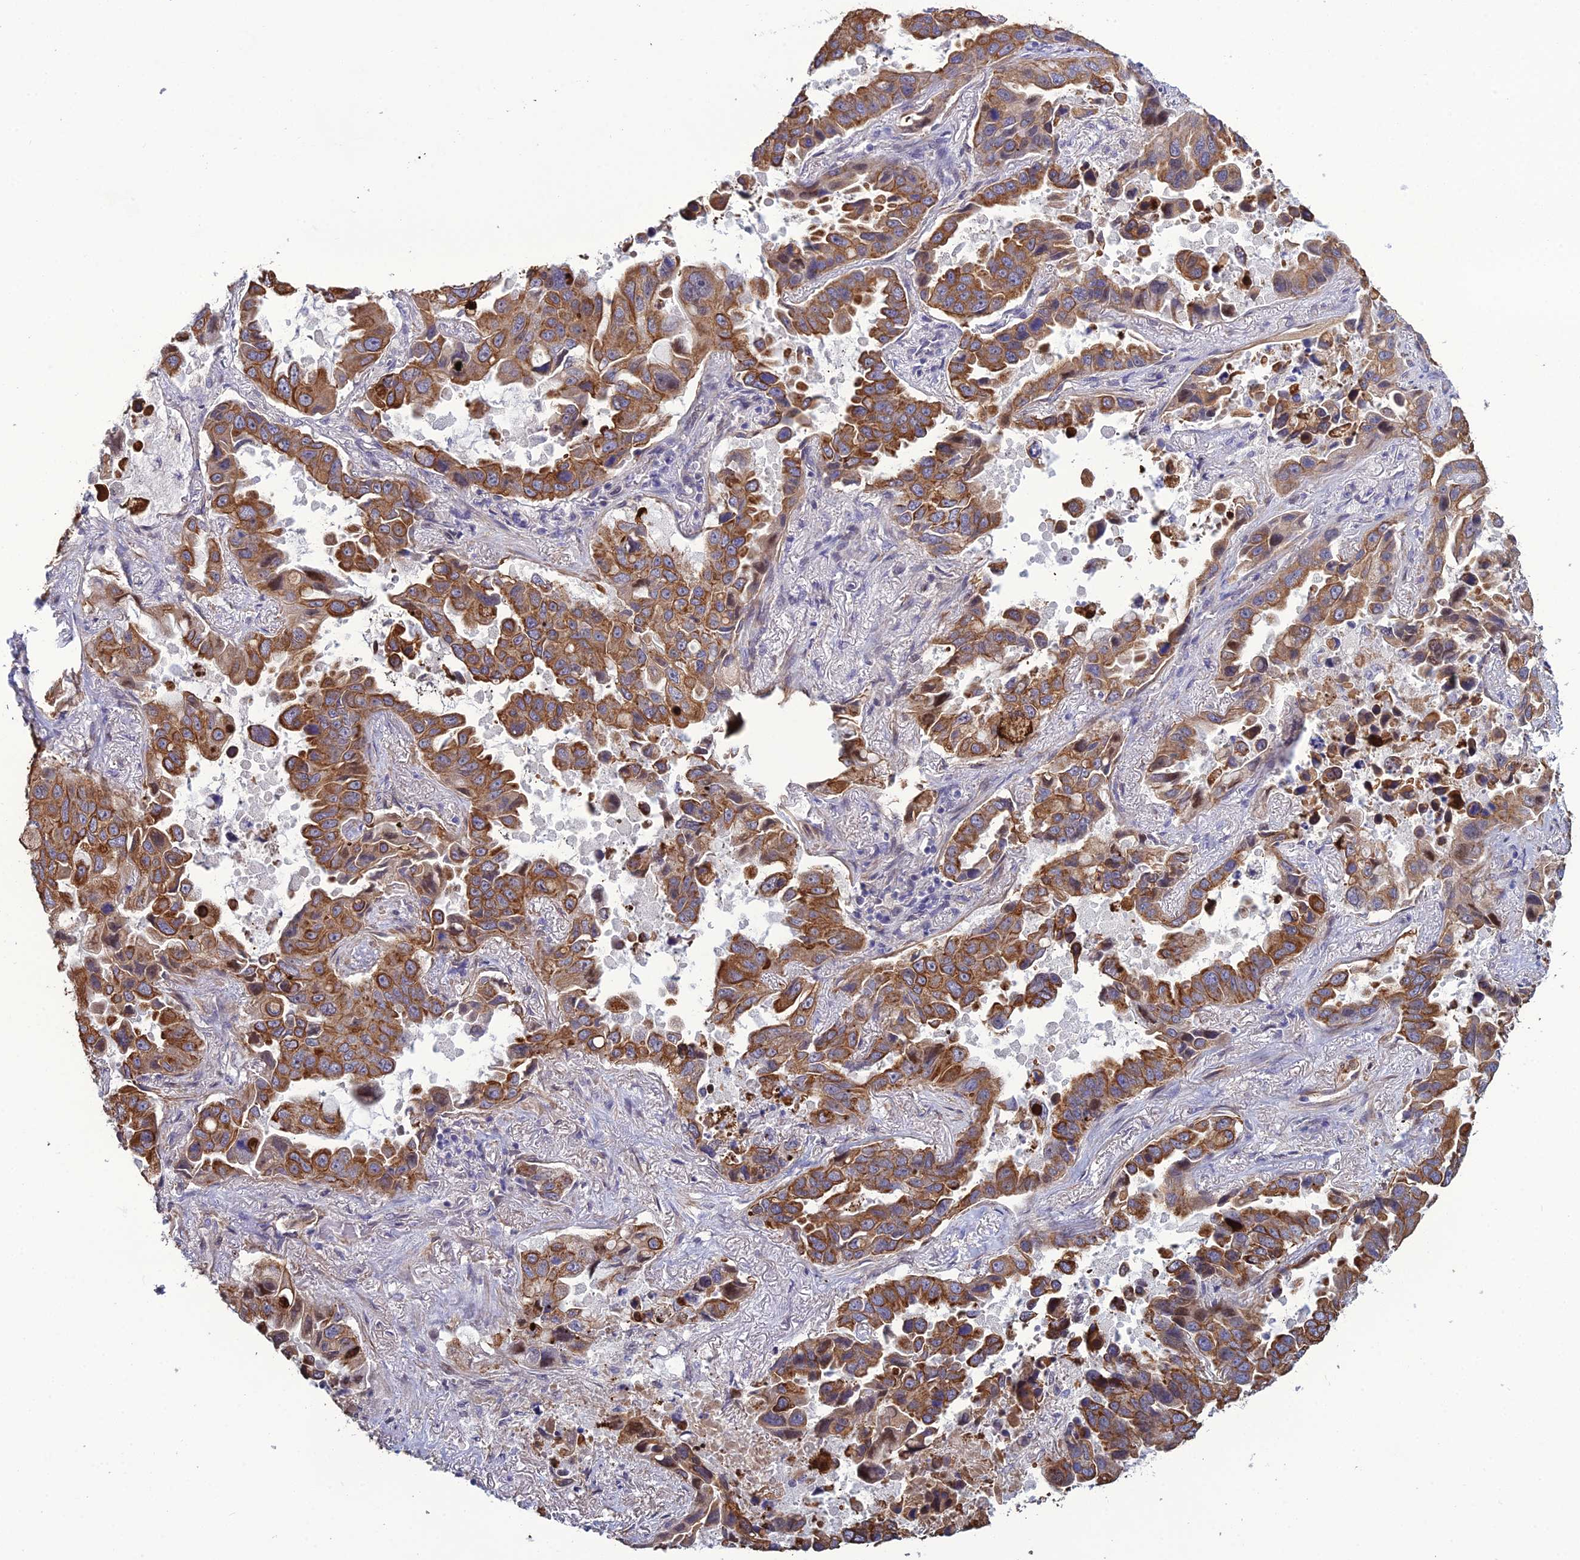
{"staining": {"intensity": "moderate", "quantity": ">75%", "location": "cytoplasmic/membranous"}, "tissue": "lung cancer", "cell_type": "Tumor cells", "image_type": "cancer", "snomed": [{"axis": "morphology", "description": "Adenocarcinoma, NOS"}, {"axis": "topography", "description": "Lung"}], "caption": "Approximately >75% of tumor cells in human lung adenocarcinoma demonstrate moderate cytoplasmic/membranous protein expression as visualized by brown immunohistochemical staining.", "gene": "LZTS2", "patient": {"sex": "male", "age": 64}}